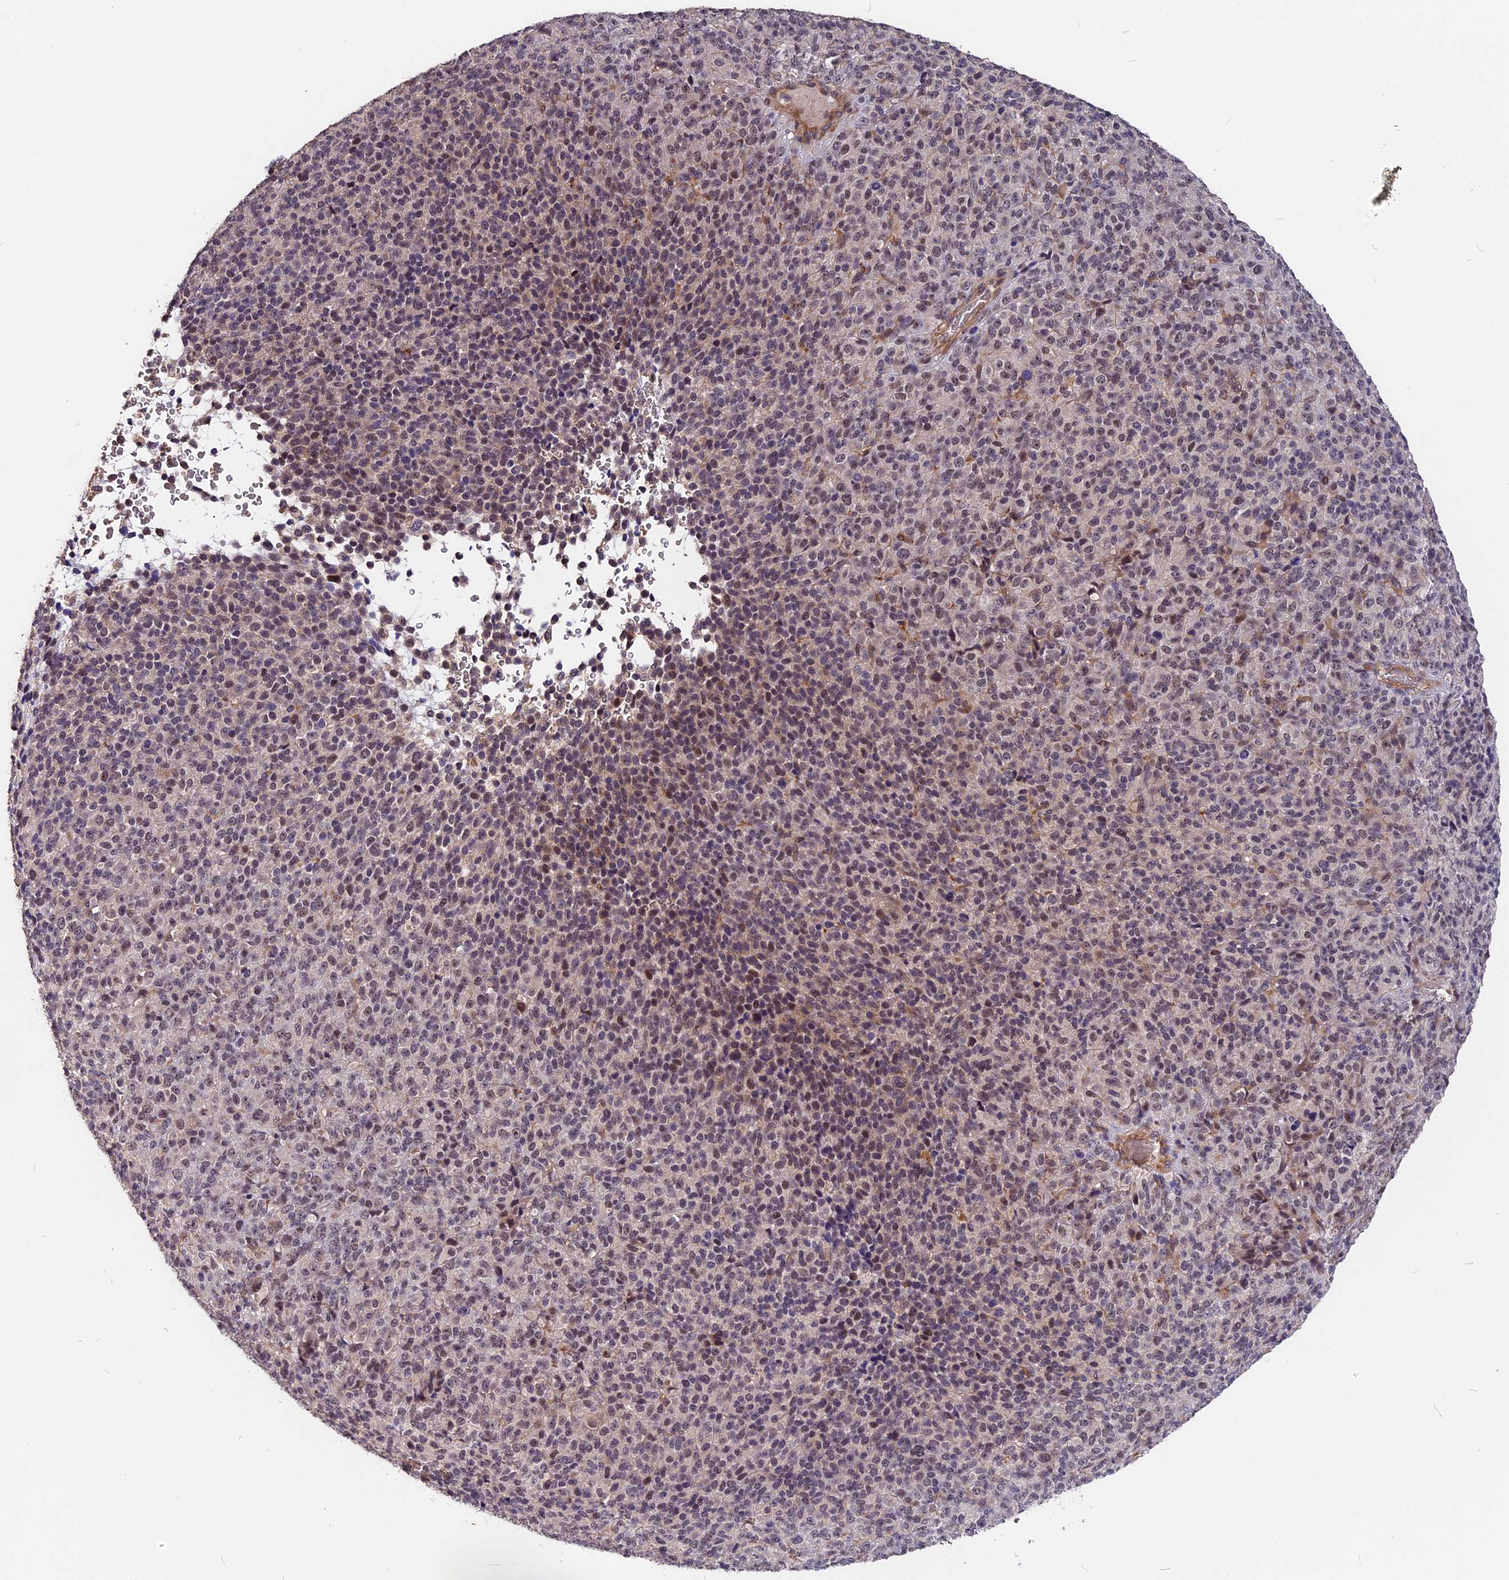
{"staining": {"intensity": "weak", "quantity": "<25%", "location": "nuclear"}, "tissue": "melanoma", "cell_type": "Tumor cells", "image_type": "cancer", "snomed": [{"axis": "morphology", "description": "Malignant melanoma, Metastatic site"}, {"axis": "topography", "description": "Brain"}], "caption": "The IHC histopathology image has no significant staining in tumor cells of melanoma tissue.", "gene": "ZC3H10", "patient": {"sex": "female", "age": 56}}